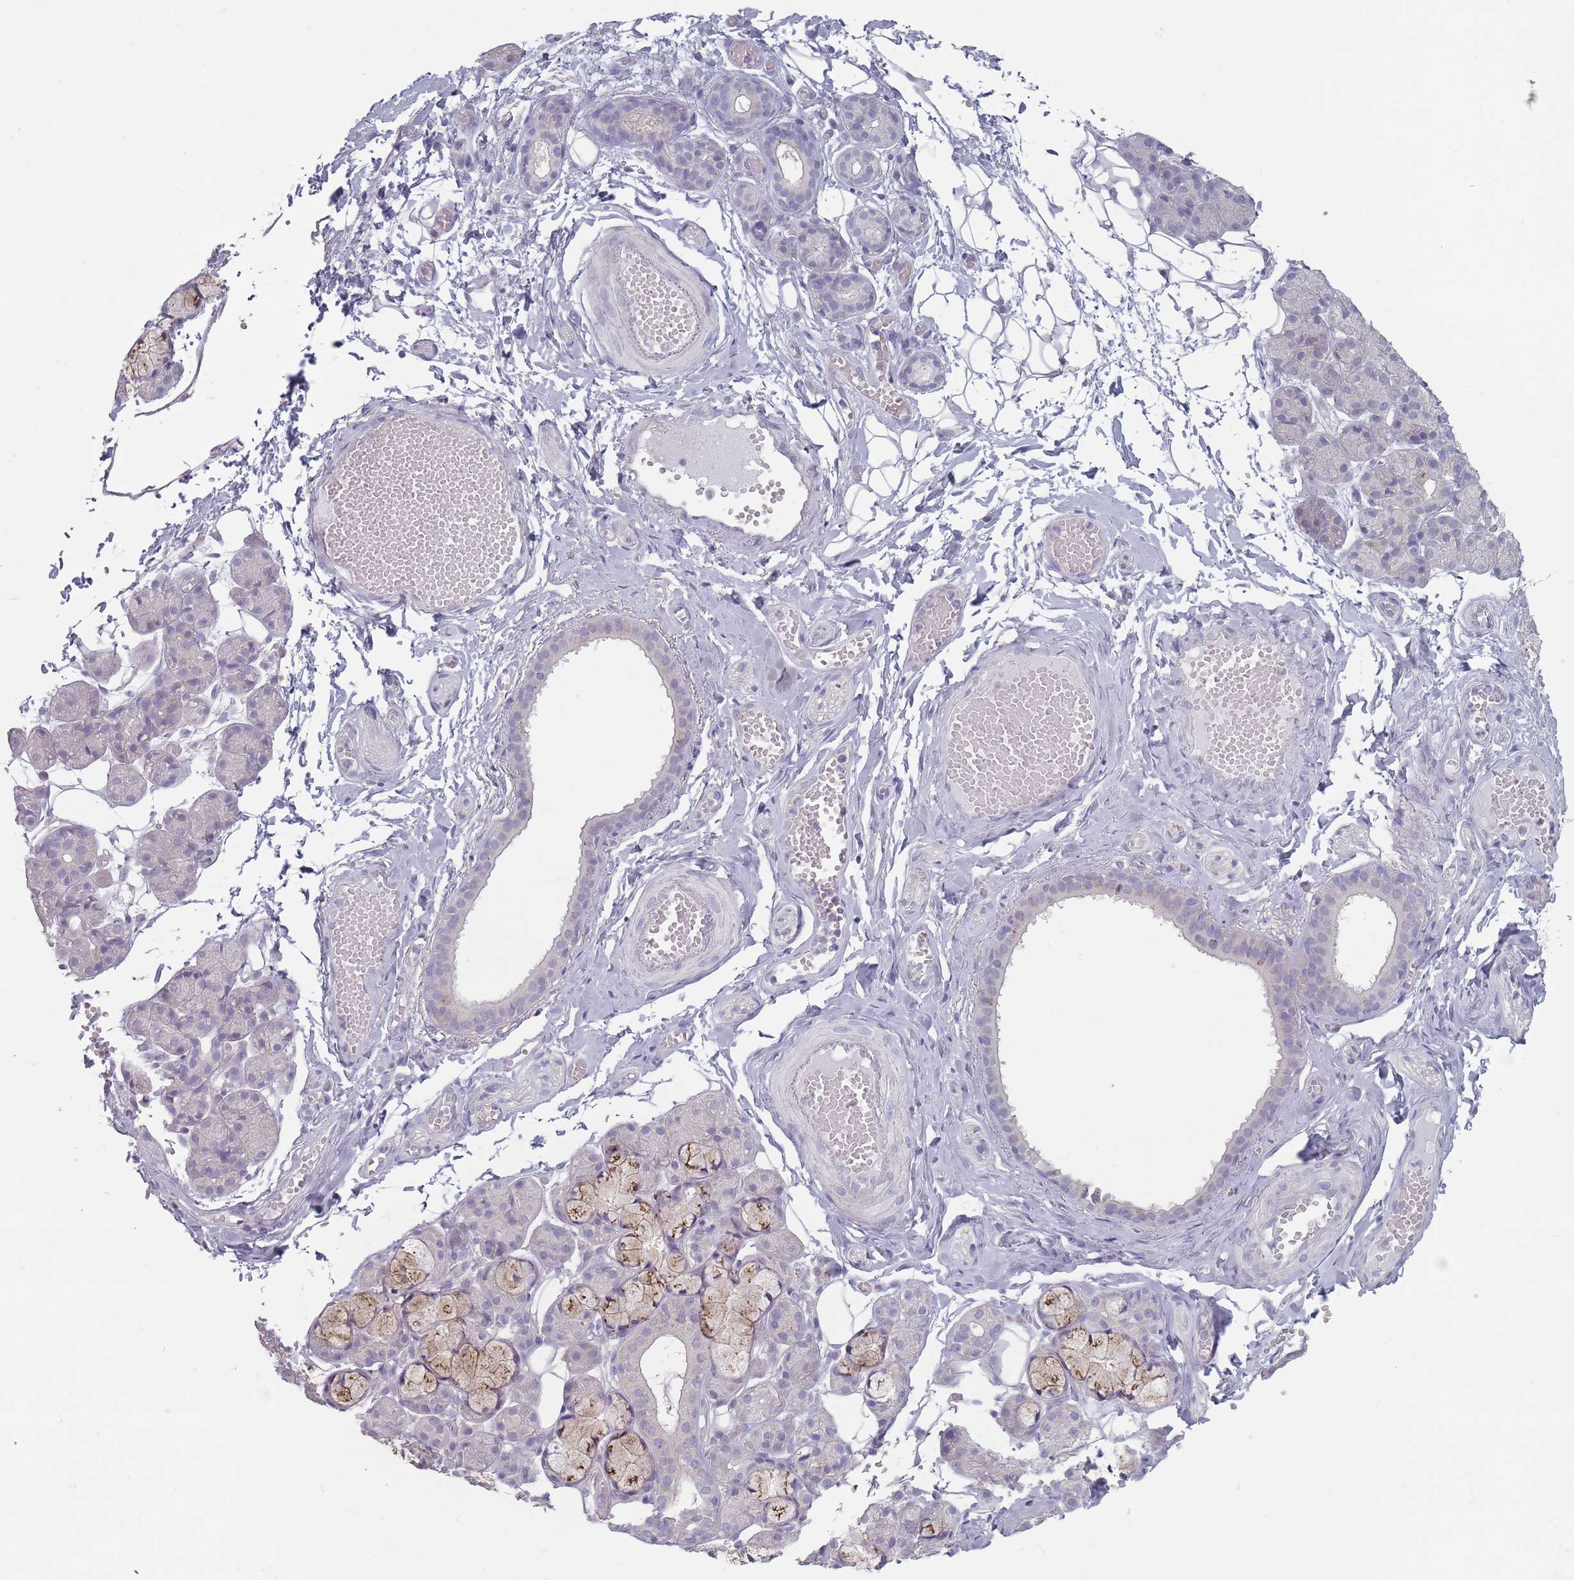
{"staining": {"intensity": "moderate", "quantity": "<25%", "location": "cytoplasmic/membranous"}, "tissue": "salivary gland", "cell_type": "Glandular cells", "image_type": "normal", "snomed": [{"axis": "morphology", "description": "Normal tissue, NOS"}, {"axis": "topography", "description": "Salivary gland"}], "caption": "Immunohistochemistry histopathology image of unremarkable salivary gland: salivary gland stained using immunohistochemistry exhibits low levels of moderate protein expression localized specifically in the cytoplasmic/membranous of glandular cells, appearing as a cytoplasmic/membranous brown color.", "gene": "AKAIN1", "patient": {"sex": "male", "age": 63}}